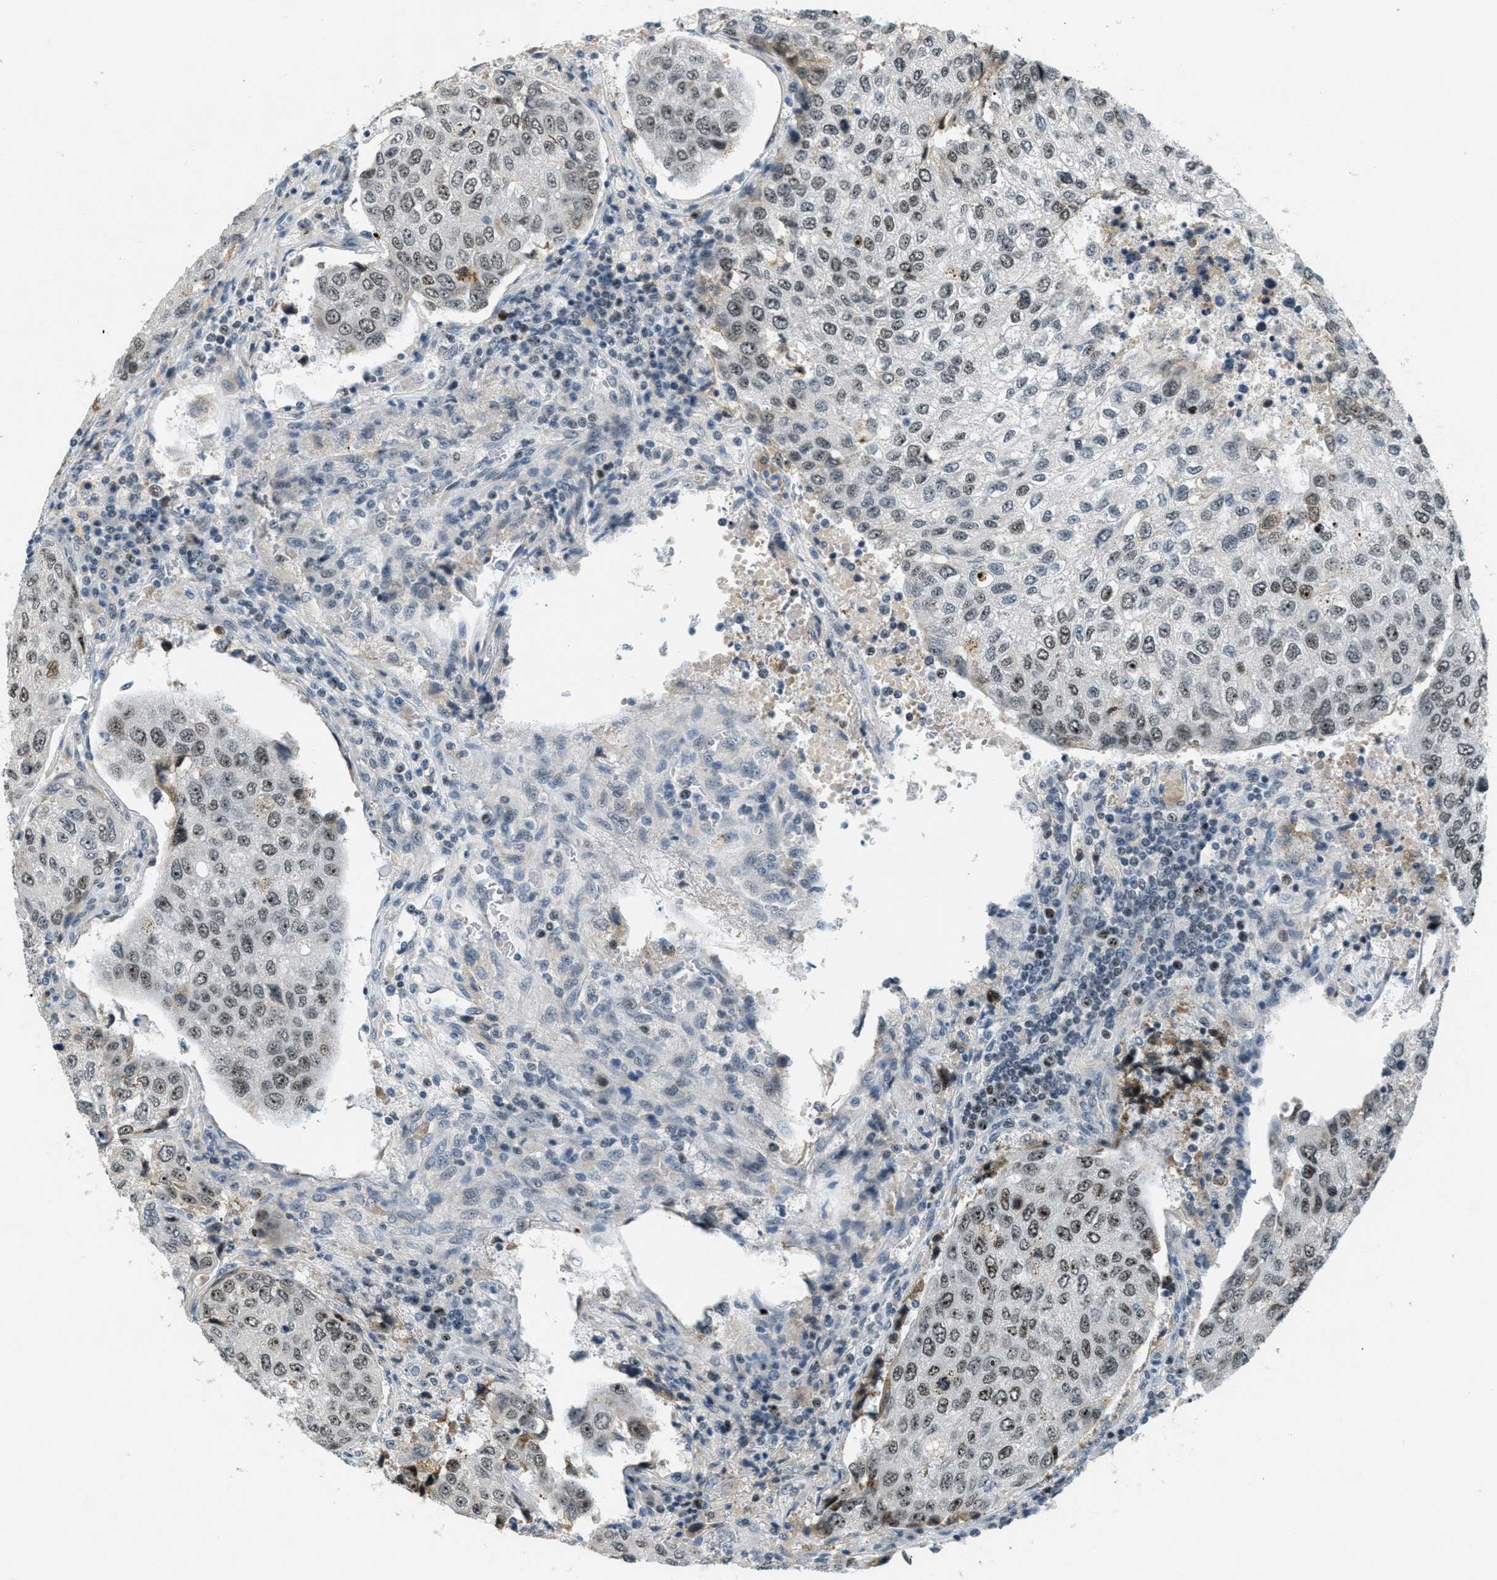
{"staining": {"intensity": "moderate", "quantity": ">75%", "location": "nuclear"}, "tissue": "urothelial cancer", "cell_type": "Tumor cells", "image_type": "cancer", "snomed": [{"axis": "morphology", "description": "Urothelial carcinoma, High grade"}, {"axis": "topography", "description": "Lymph node"}, {"axis": "topography", "description": "Urinary bladder"}], "caption": "The immunohistochemical stain shows moderate nuclear staining in tumor cells of high-grade urothelial carcinoma tissue. (DAB = brown stain, brightfield microscopy at high magnification).", "gene": "DDX47", "patient": {"sex": "male", "age": 51}}